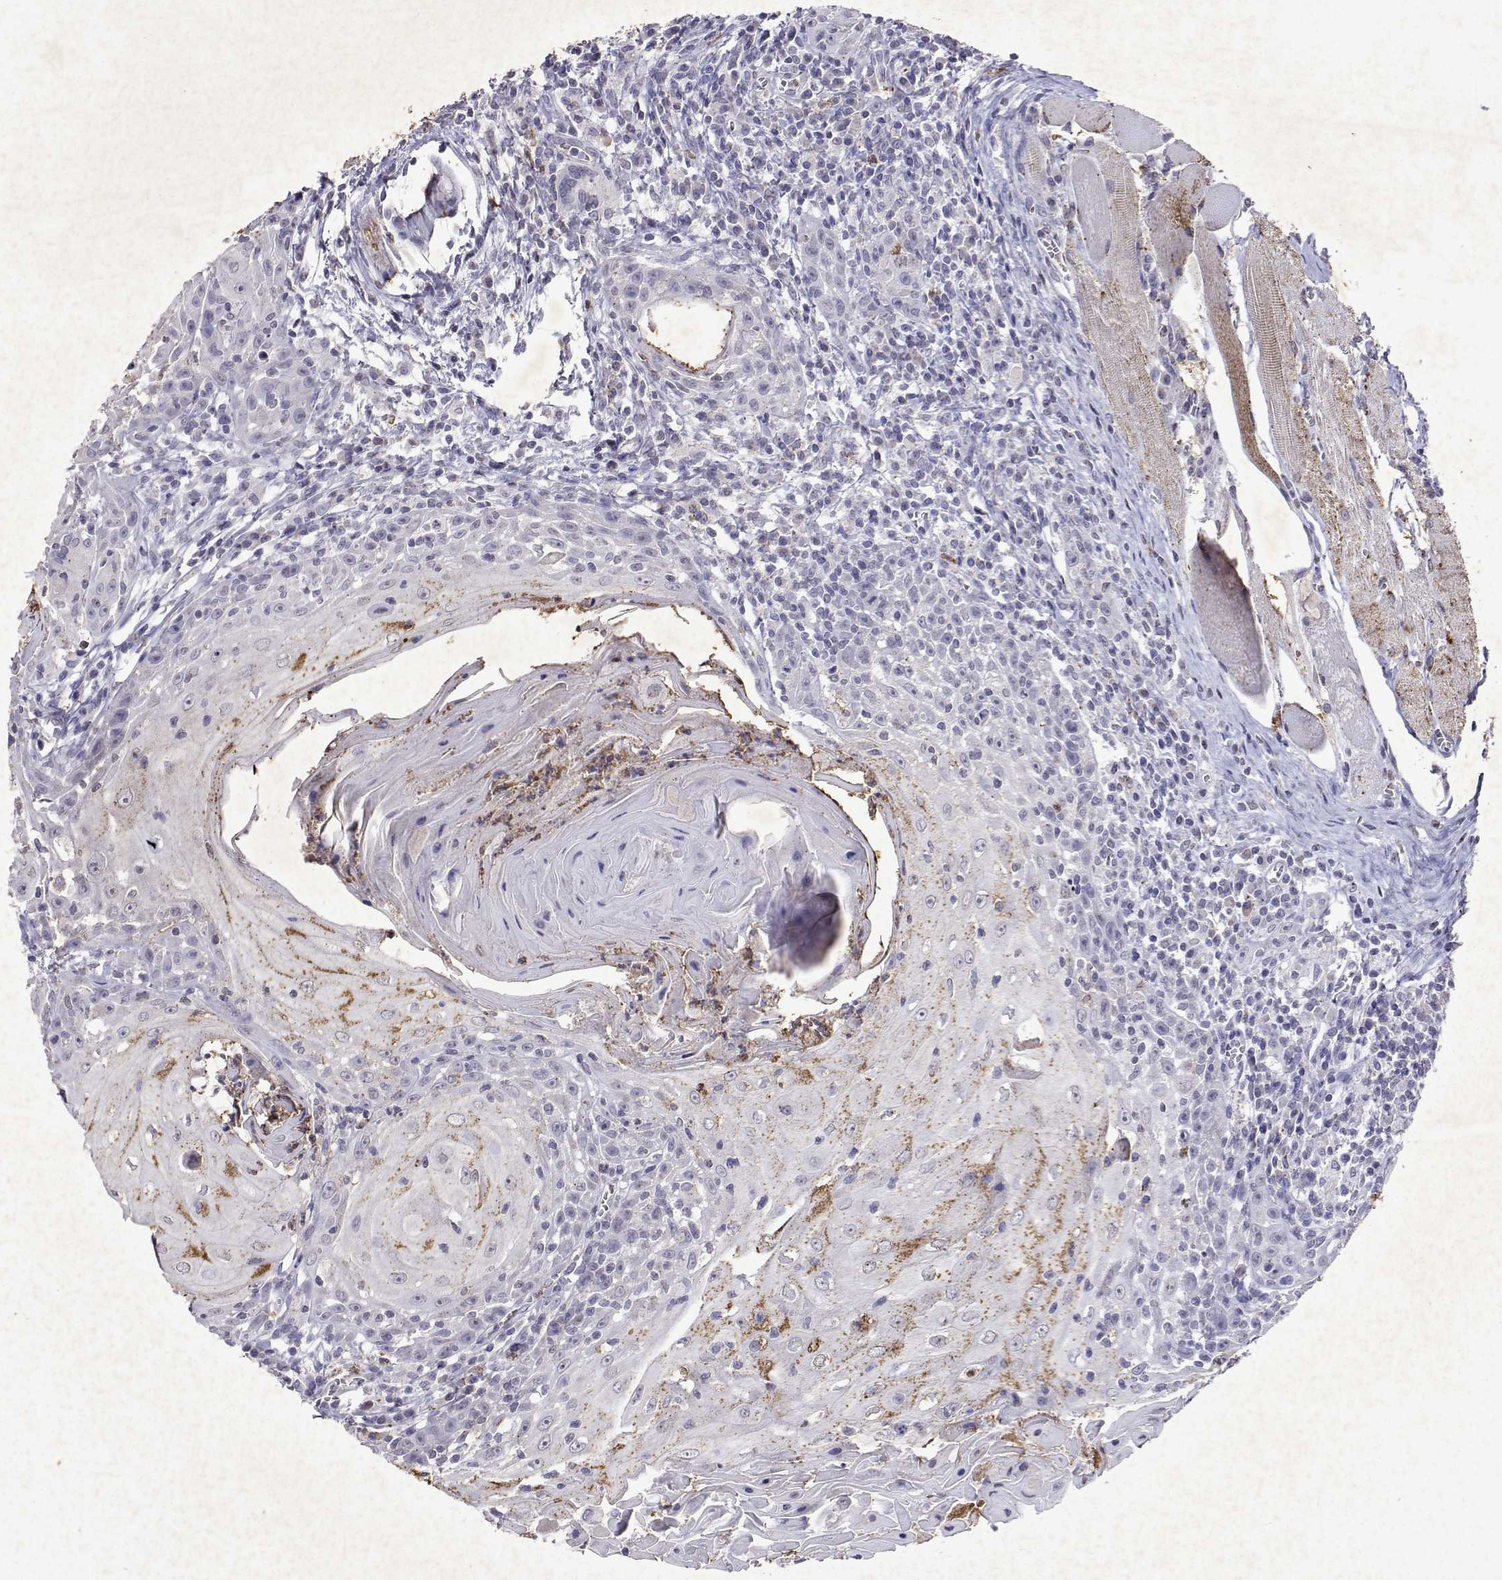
{"staining": {"intensity": "moderate", "quantity": "25%-75%", "location": "cytoplasmic/membranous"}, "tissue": "head and neck cancer", "cell_type": "Tumor cells", "image_type": "cancer", "snomed": [{"axis": "morphology", "description": "Squamous cell carcinoma, NOS"}, {"axis": "topography", "description": "Head-Neck"}], "caption": "This micrograph demonstrates immunohistochemistry (IHC) staining of head and neck squamous cell carcinoma, with medium moderate cytoplasmic/membranous expression in about 25%-75% of tumor cells.", "gene": "DUSP28", "patient": {"sex": "male", "age": 52}}